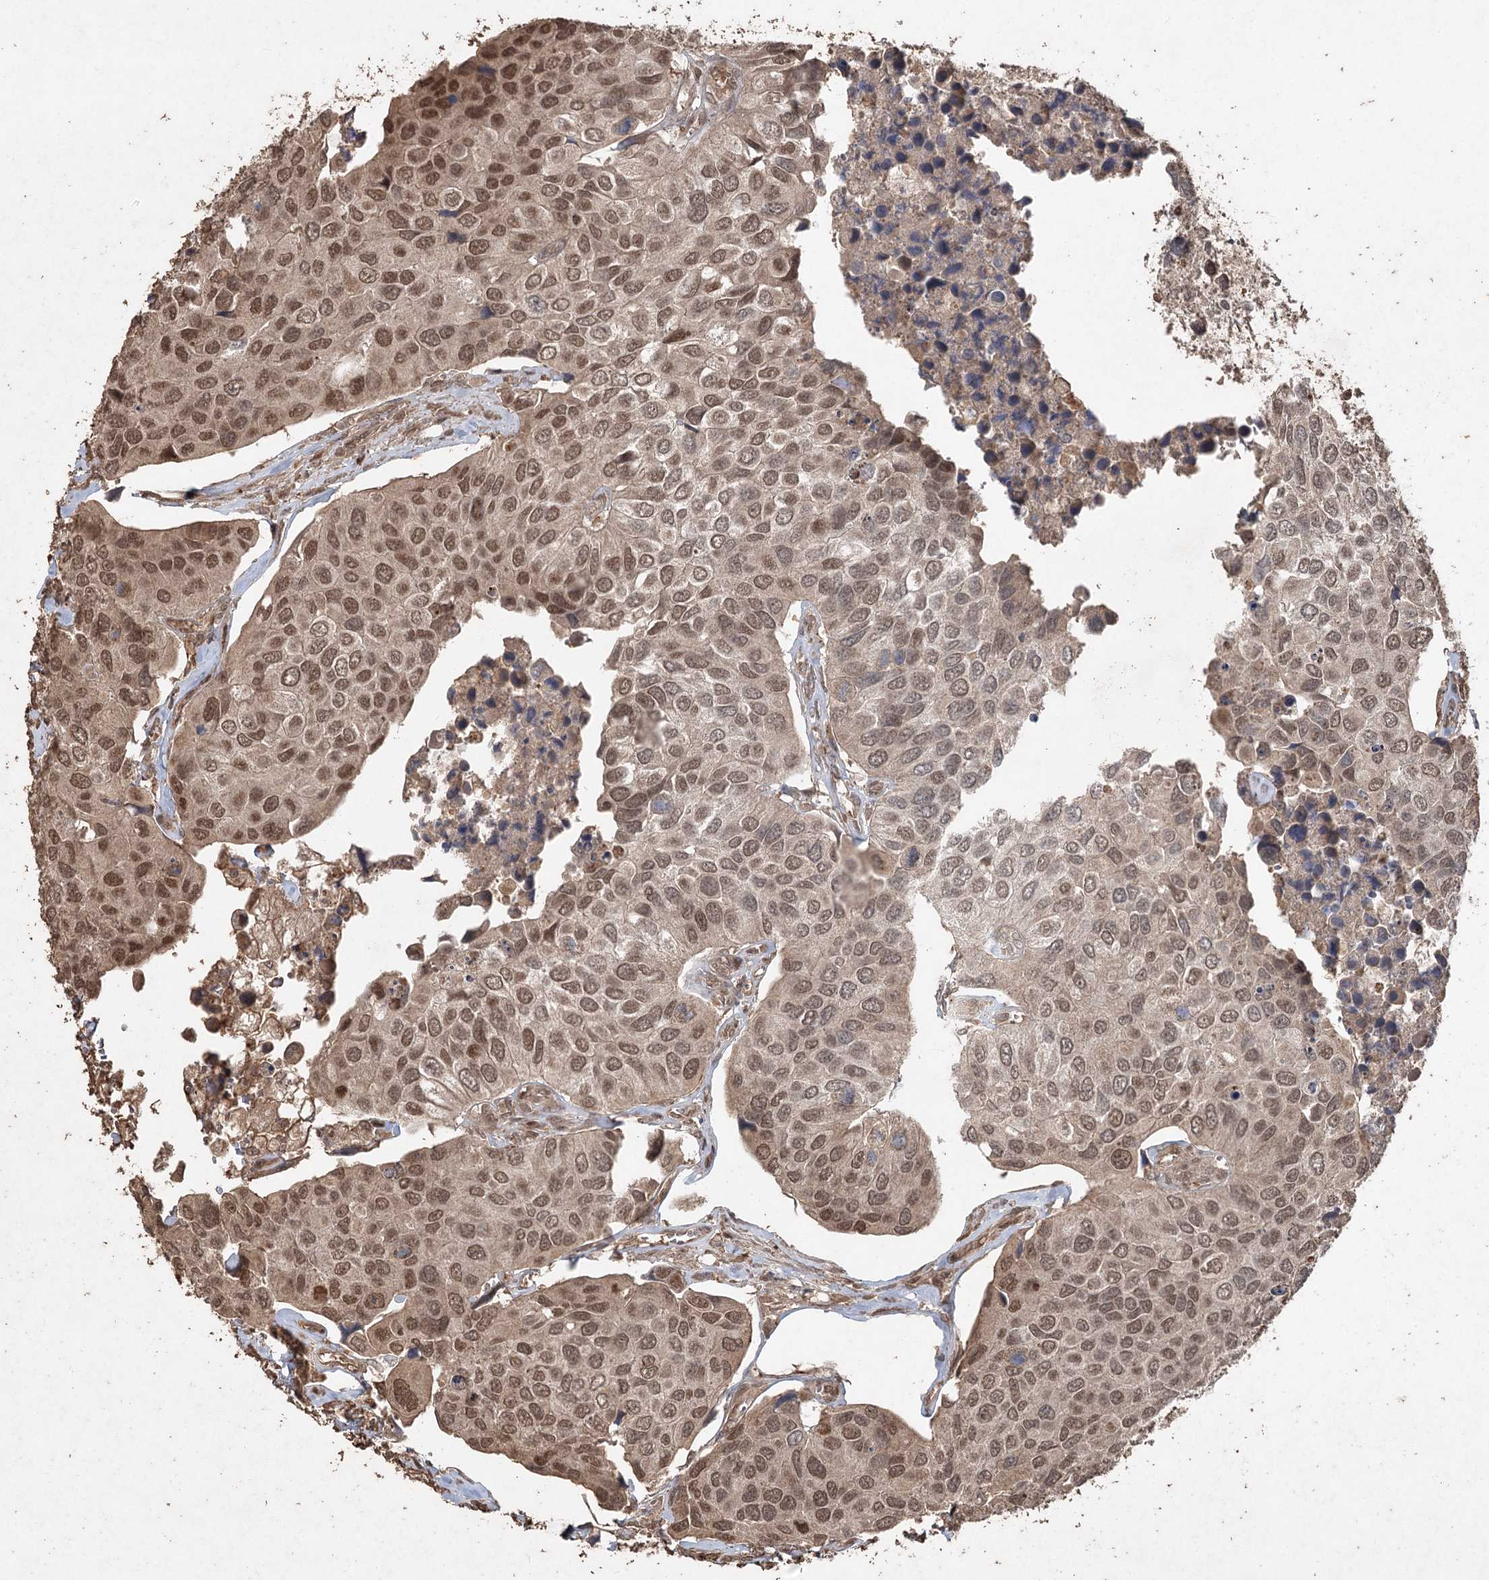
{"staining": {"intensity": "moderate", "quantity": ">75%", "location": "nuclear"}, "tissue": "urothelial cancer", "cell_type": "Tumor cells", "image_type": "cancer", "snomed": [{"axis": "morphology", "description": "Urothelial carcinoma, High grade"}, {"axis": "topography", "description": "Urinary bladder"}], "caption": "Moderate nuclear protein positivity is present in approximately >75% of tumor cells in urothelial cancer. (DAB (3,3'-diaminobenzidine) IHC with brightfield microscopy, high magnification).", "gene": "FBXO7", "patient": {"sex": "male", "age": 74}}